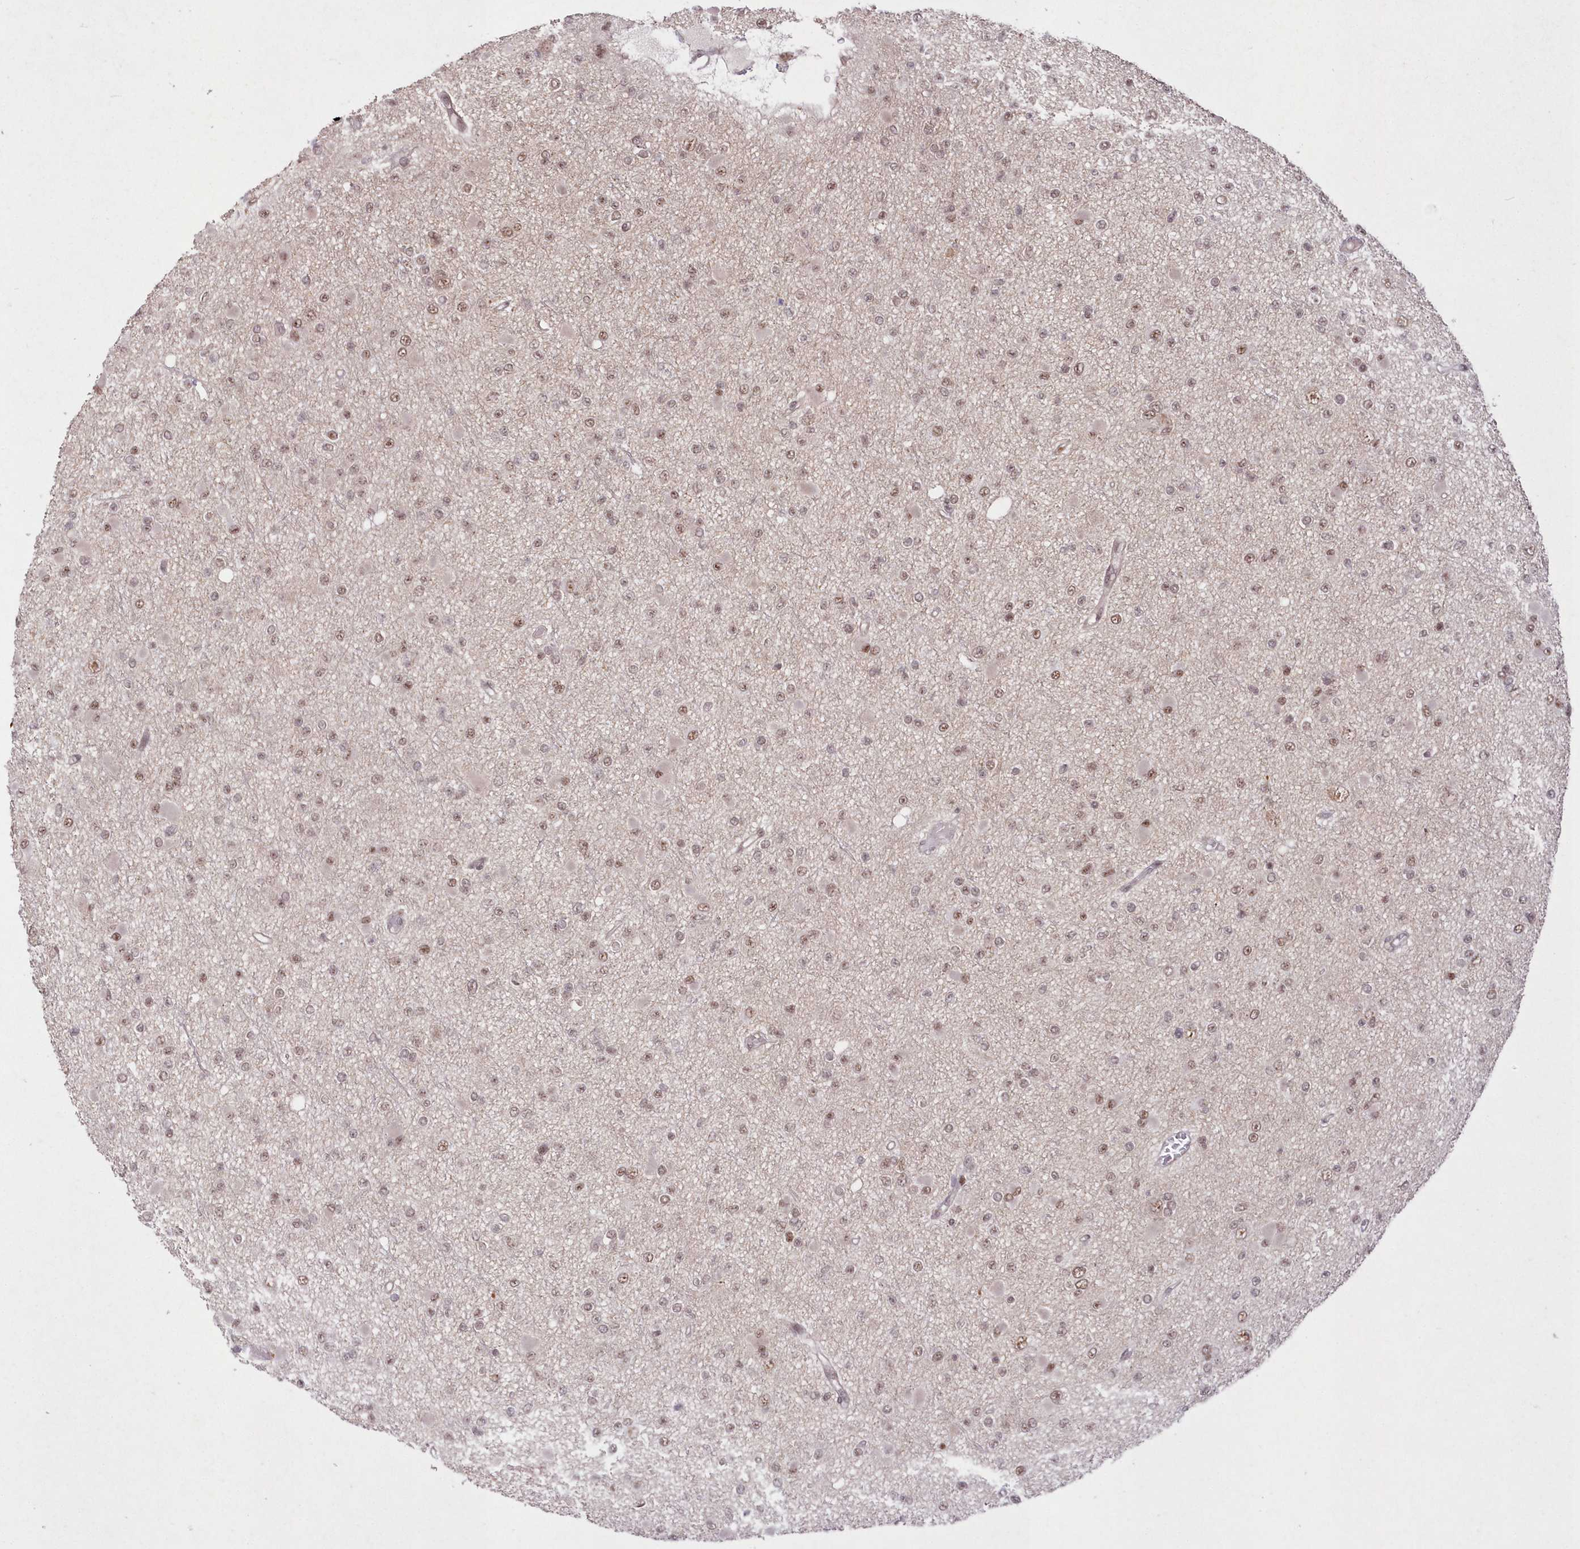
{"staining": {"intensity": "weak", "quantity": ">75%", "location": "nuclear"}, "tissue": "glioma", "cell_type": "Tumor cells", "image_type": "cancer", "snomed": [{"axis": "morphology", "description": "Glioma, malignant, Low grade"}, {"axis": "topography", "description": "Brain"}], "caption": "Tumor cells reveal low levels of weak nuclear positivity in about >75% of cells in human glioma. (DAB IHC with brightfield microscopy, high magnification).", "gene": "WBP1L", "patient": {"sex": "female", "age": 22}}